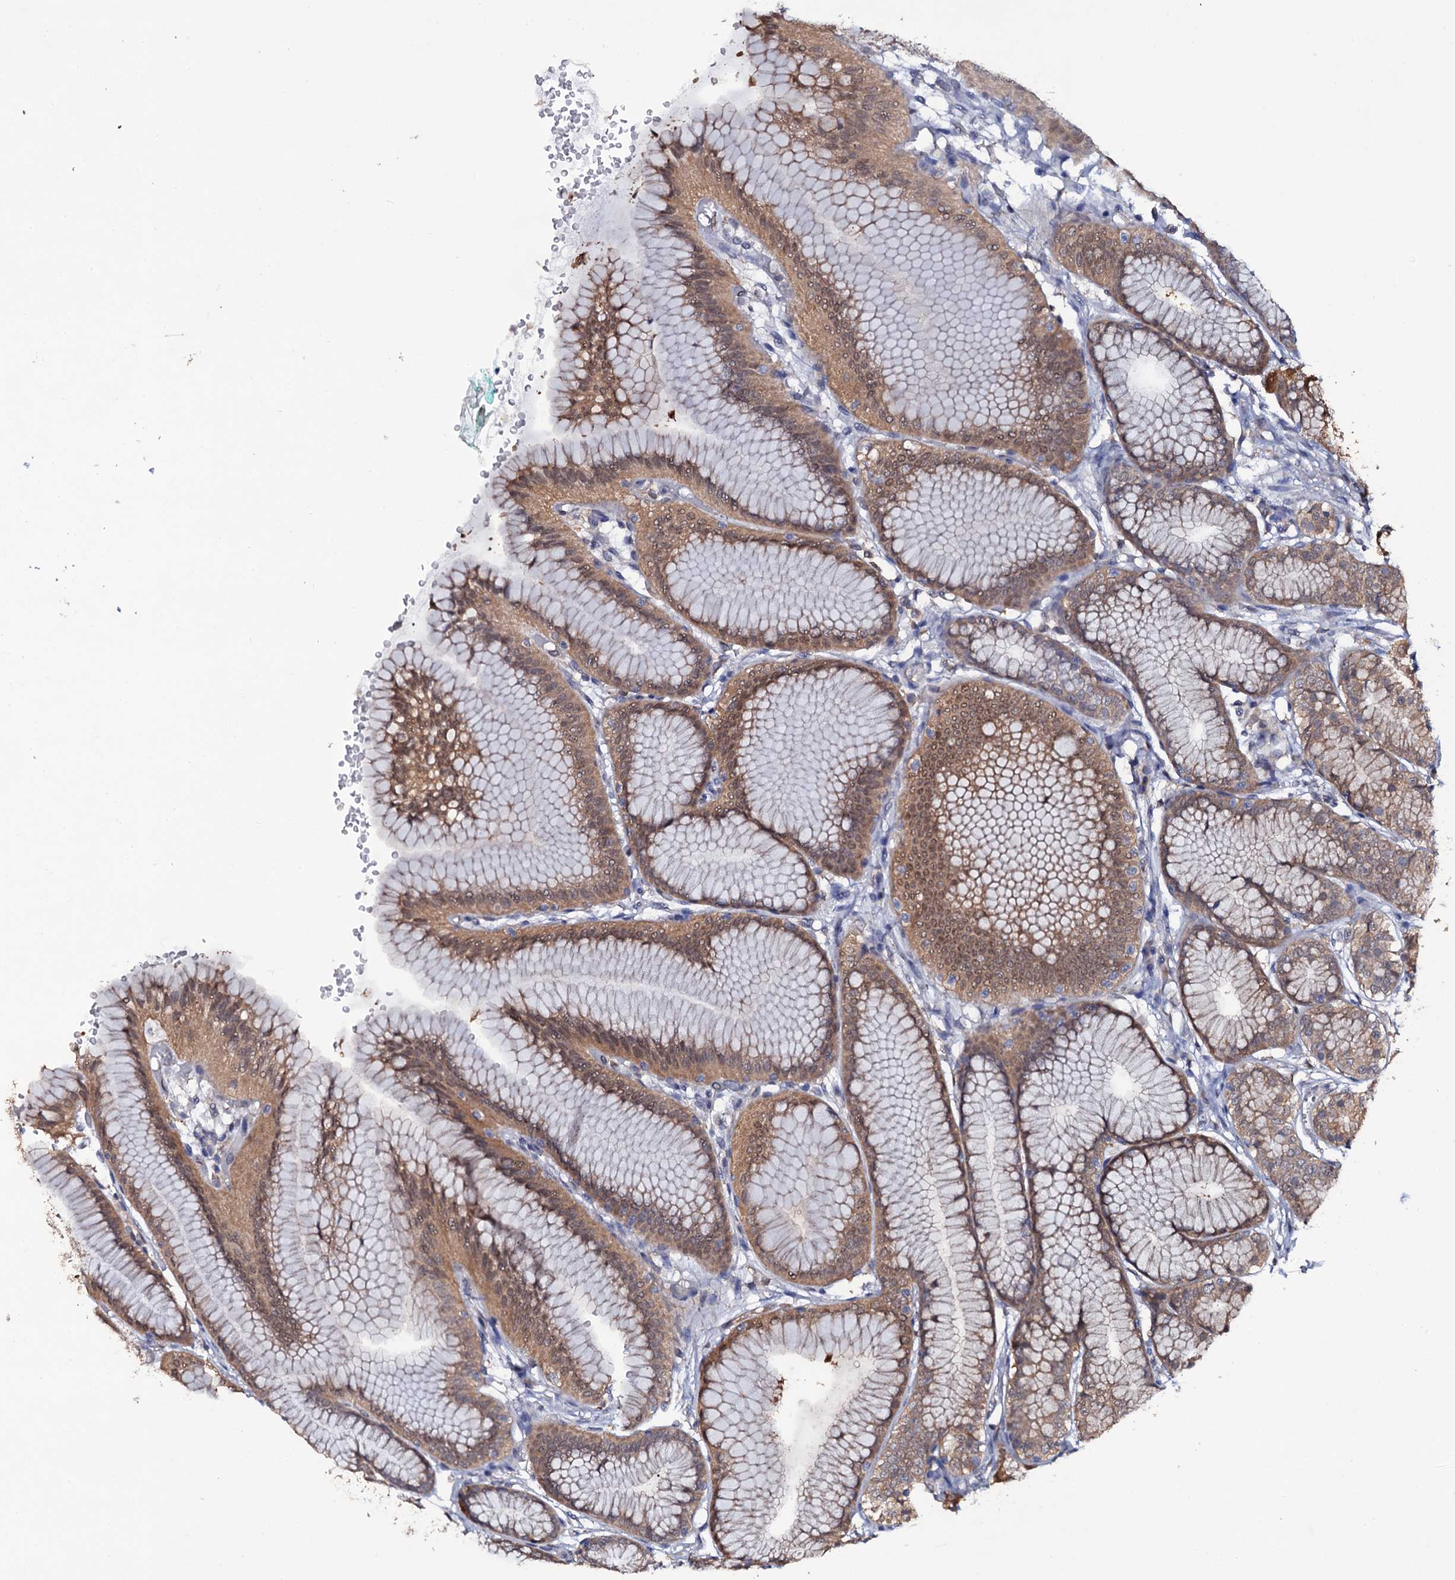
{"staining": {"intensity": "moderate", "quantity": ">75%", "location": "cytoplasmic/membranous,nuclear"}, "tissue": "stomach", "cell_type": "Glandular cells", "image_type": "normal", "snomed": [{"axis": "morphology", "description": "Normal tissue, NOS"}, {"axis": "morphology", "description": "Adenocarcinoma, NOS"}, {"axis": "morphology", "description": "Adenocarcinoma, High grade"}, {"axis": "topography", "description": "Stomach, upper"}, {"axis": "topography", "description": "Stomach"}], "caption": "Brown immunohistochemical staining in normal human stomach shows moderate cytoplasmic/membranous,nuclear staining in approximately >75% of glandular cells.", "gene": "CRYL1", "patient": {"sex": "female", "age": 65}}